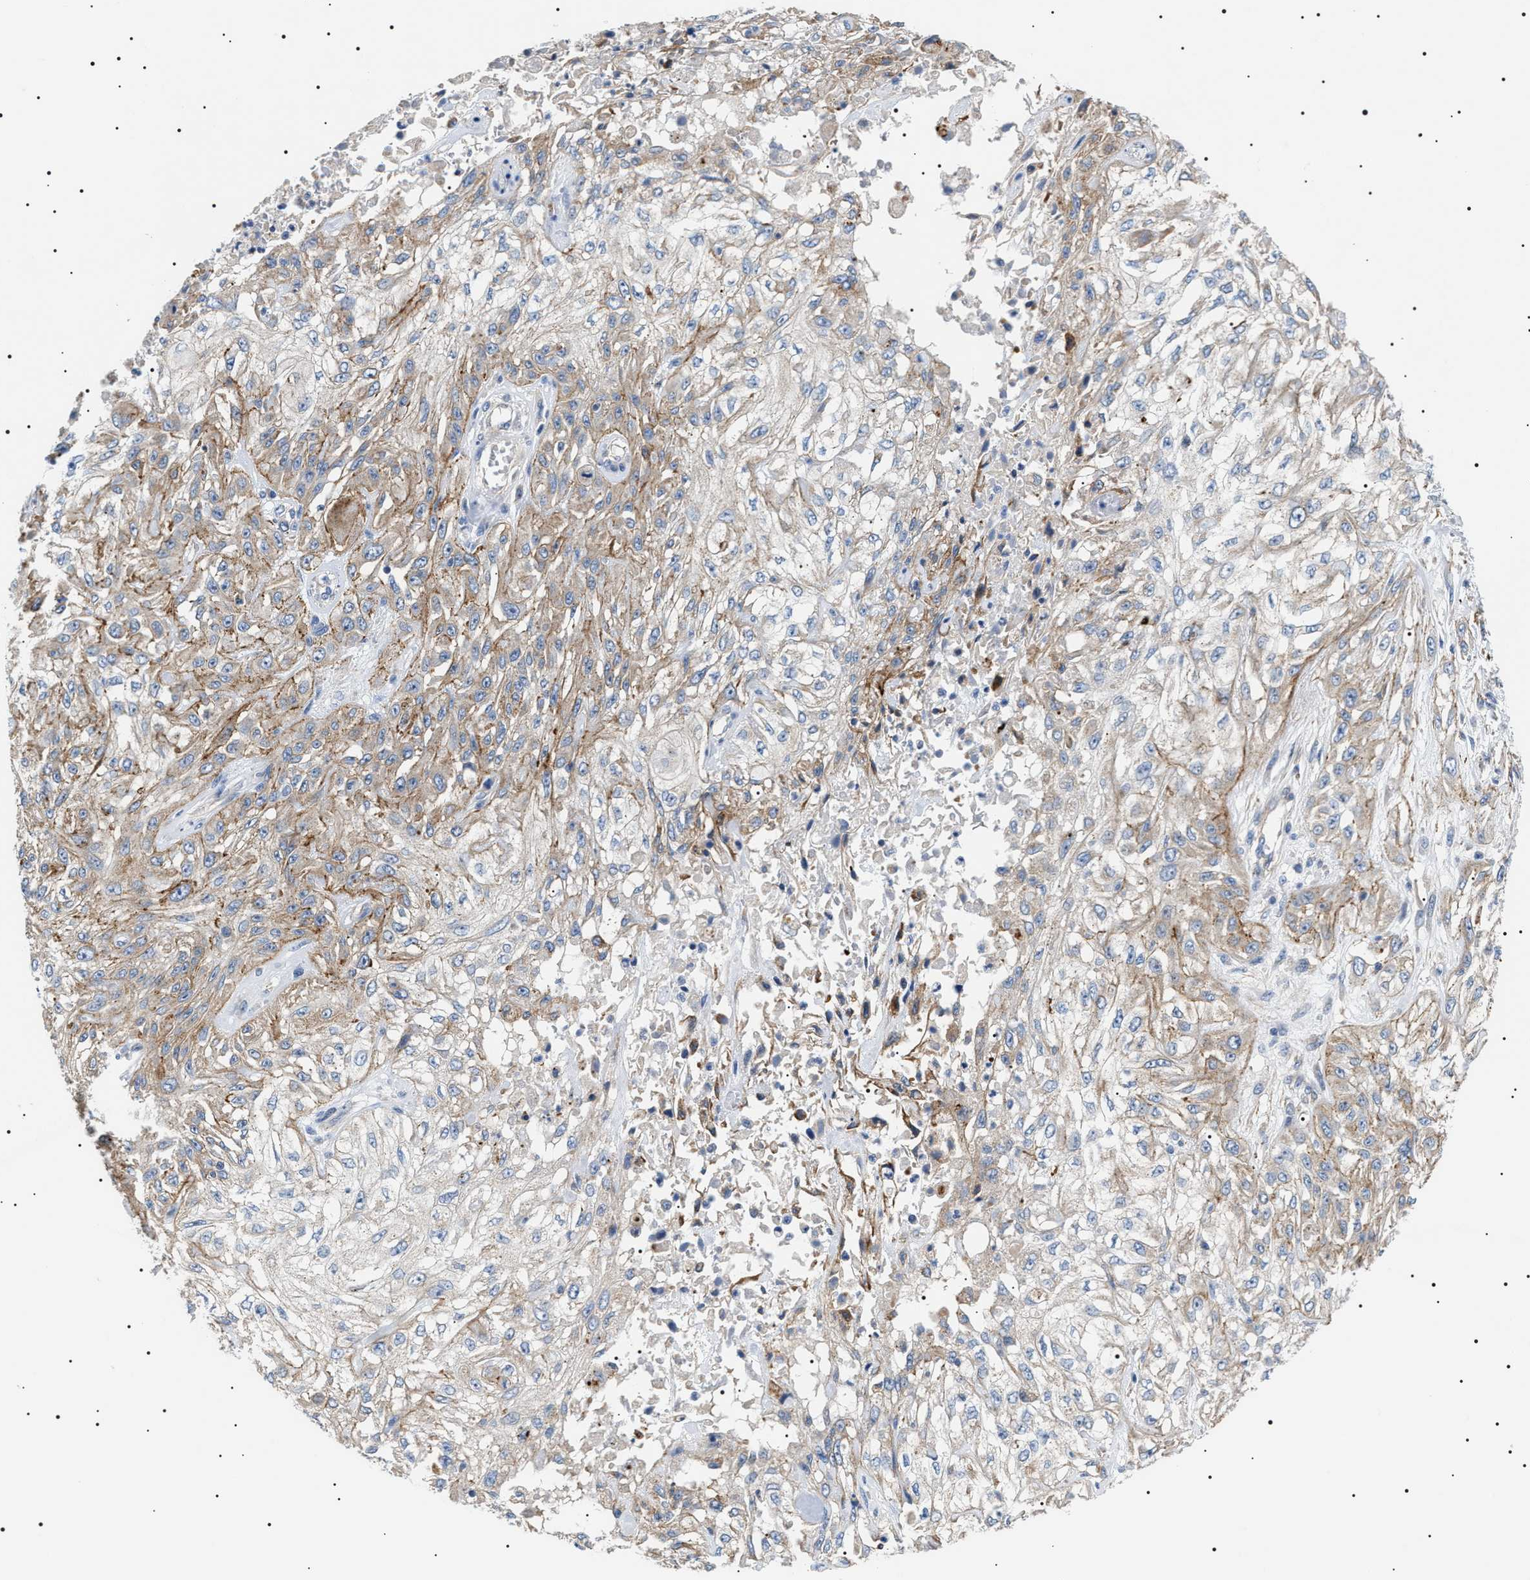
{"staining": {"intensity": "moderate", "quantity": "25%-75%", "location": "cytoplasmic/membranous"}, "tissue": "skin cancer", "cell_type": "Tumor cells", "image_type": "cancer", "snomed": [{"axis": "morphology", "description": "Squamous cell carcinoma, NOS"}, {"axis": "morphology", "description": "Squamous cell carcinoma, metastatic, NOS"}, {"axis": "topography", "description": "Skin"}, {"axis": "topography", "description": "Lymph node"}], "caption": "This is a histology image of immunohistochemistry (IHC) staining of metastatic squamous cell carcinoma (skin), which shows moderate positivity in the cytoplasmic/membranous of tumor cells.", "gene": "TMEM222", "patient": {"sex": "male", "age": 75}}